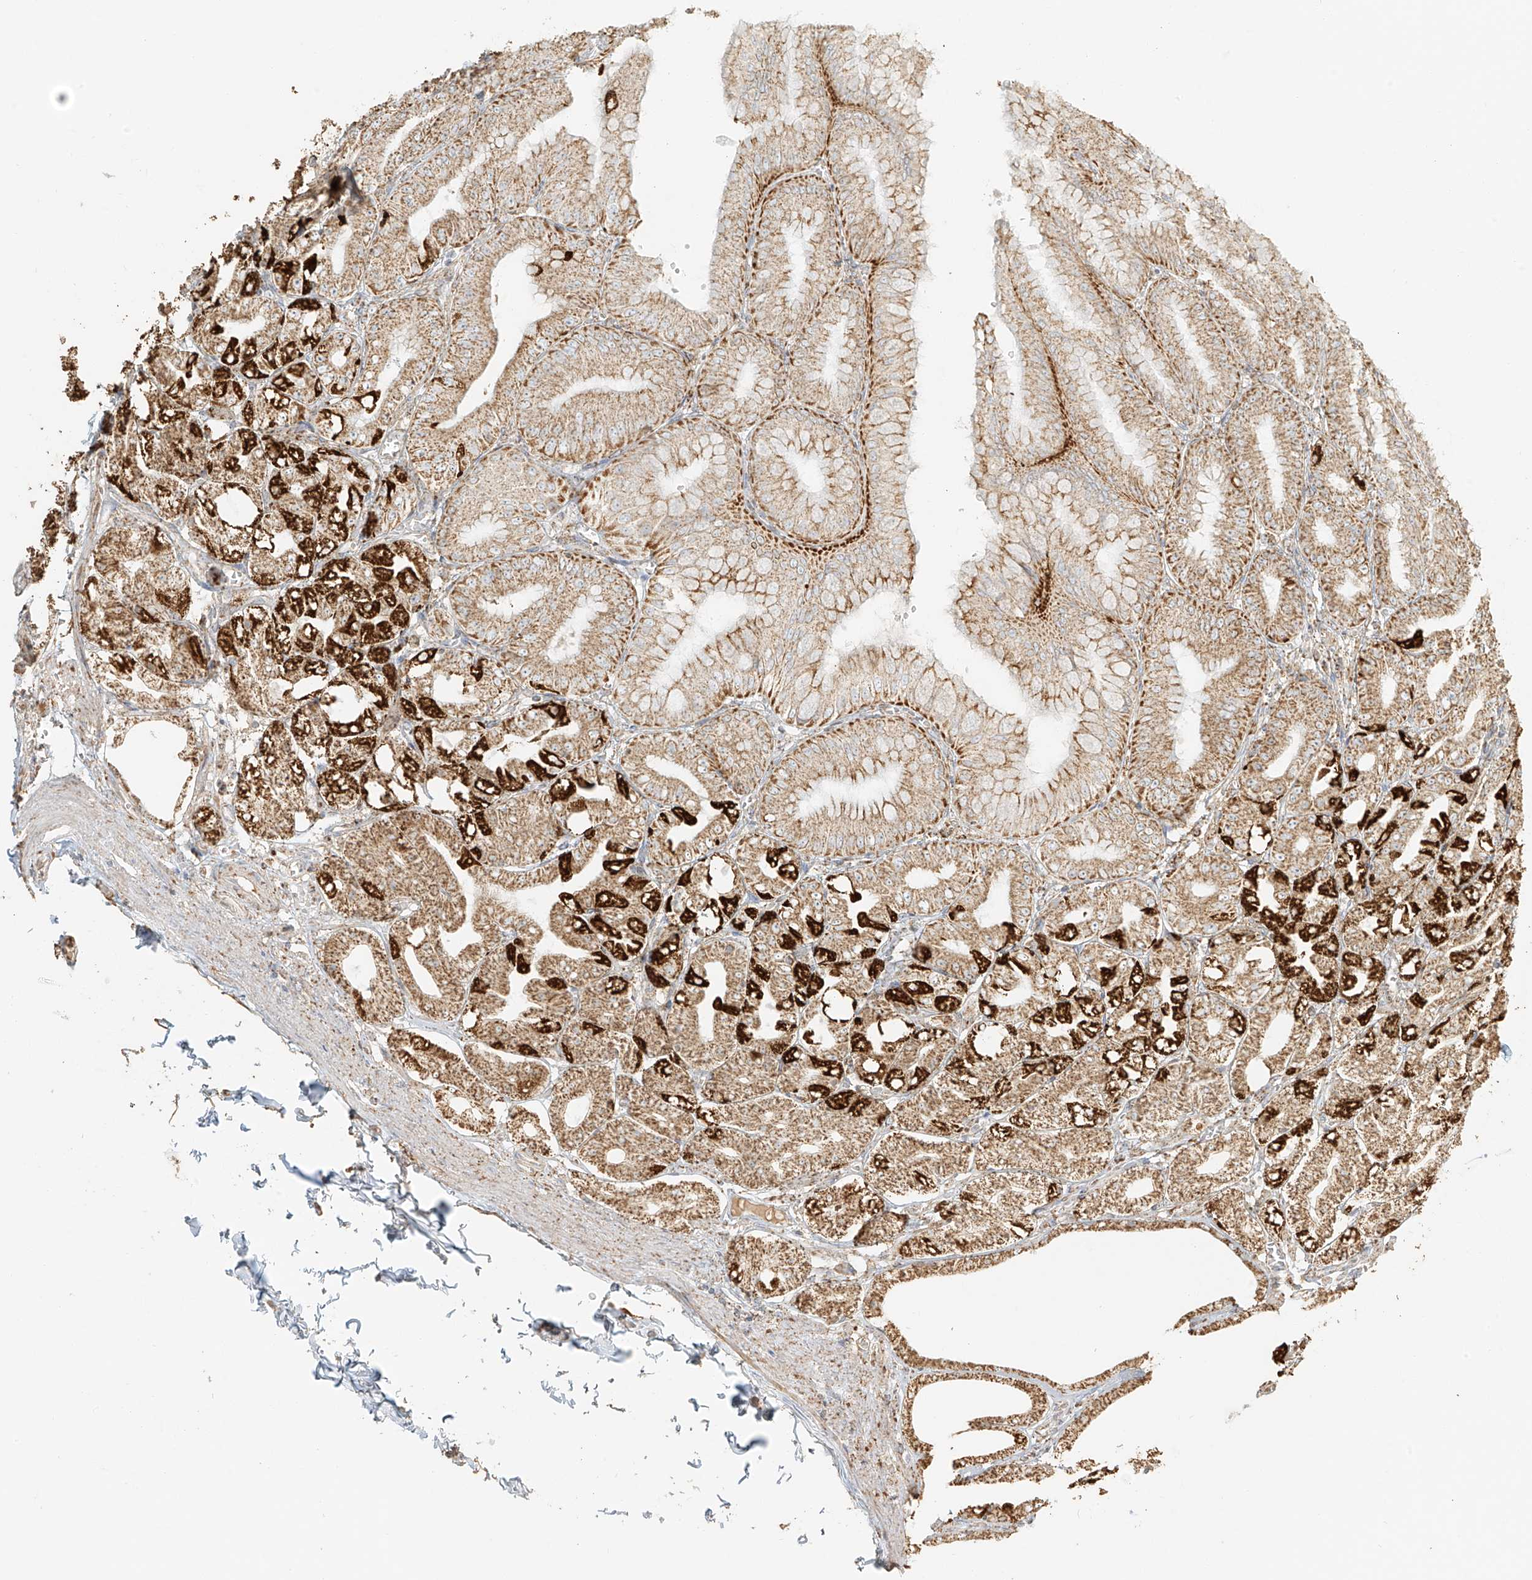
{"staining": {"intensity": "strong", "quantity": "25%-75%", "location": "cytoplasmic/membranous"}, "tissue": "stomach", "cell_type": "Glandular cells", "image_type": "normal", "snomed": [{"axis": "morphology", "description": "Normal tissue, NOS"}, {"axis": "topography", "description": "Stomach, lower"}], "caption": "Normal stomach was stained to show a protein in brown. There is high levels of strong cytoplasmic/membranous expression in approximately 25%-75% of glandular cells. (Brightfield microscopy of DAB IHC at high magnification).", "gene": "MIPEP", "patient": {"sex": "male", "age": 71}}